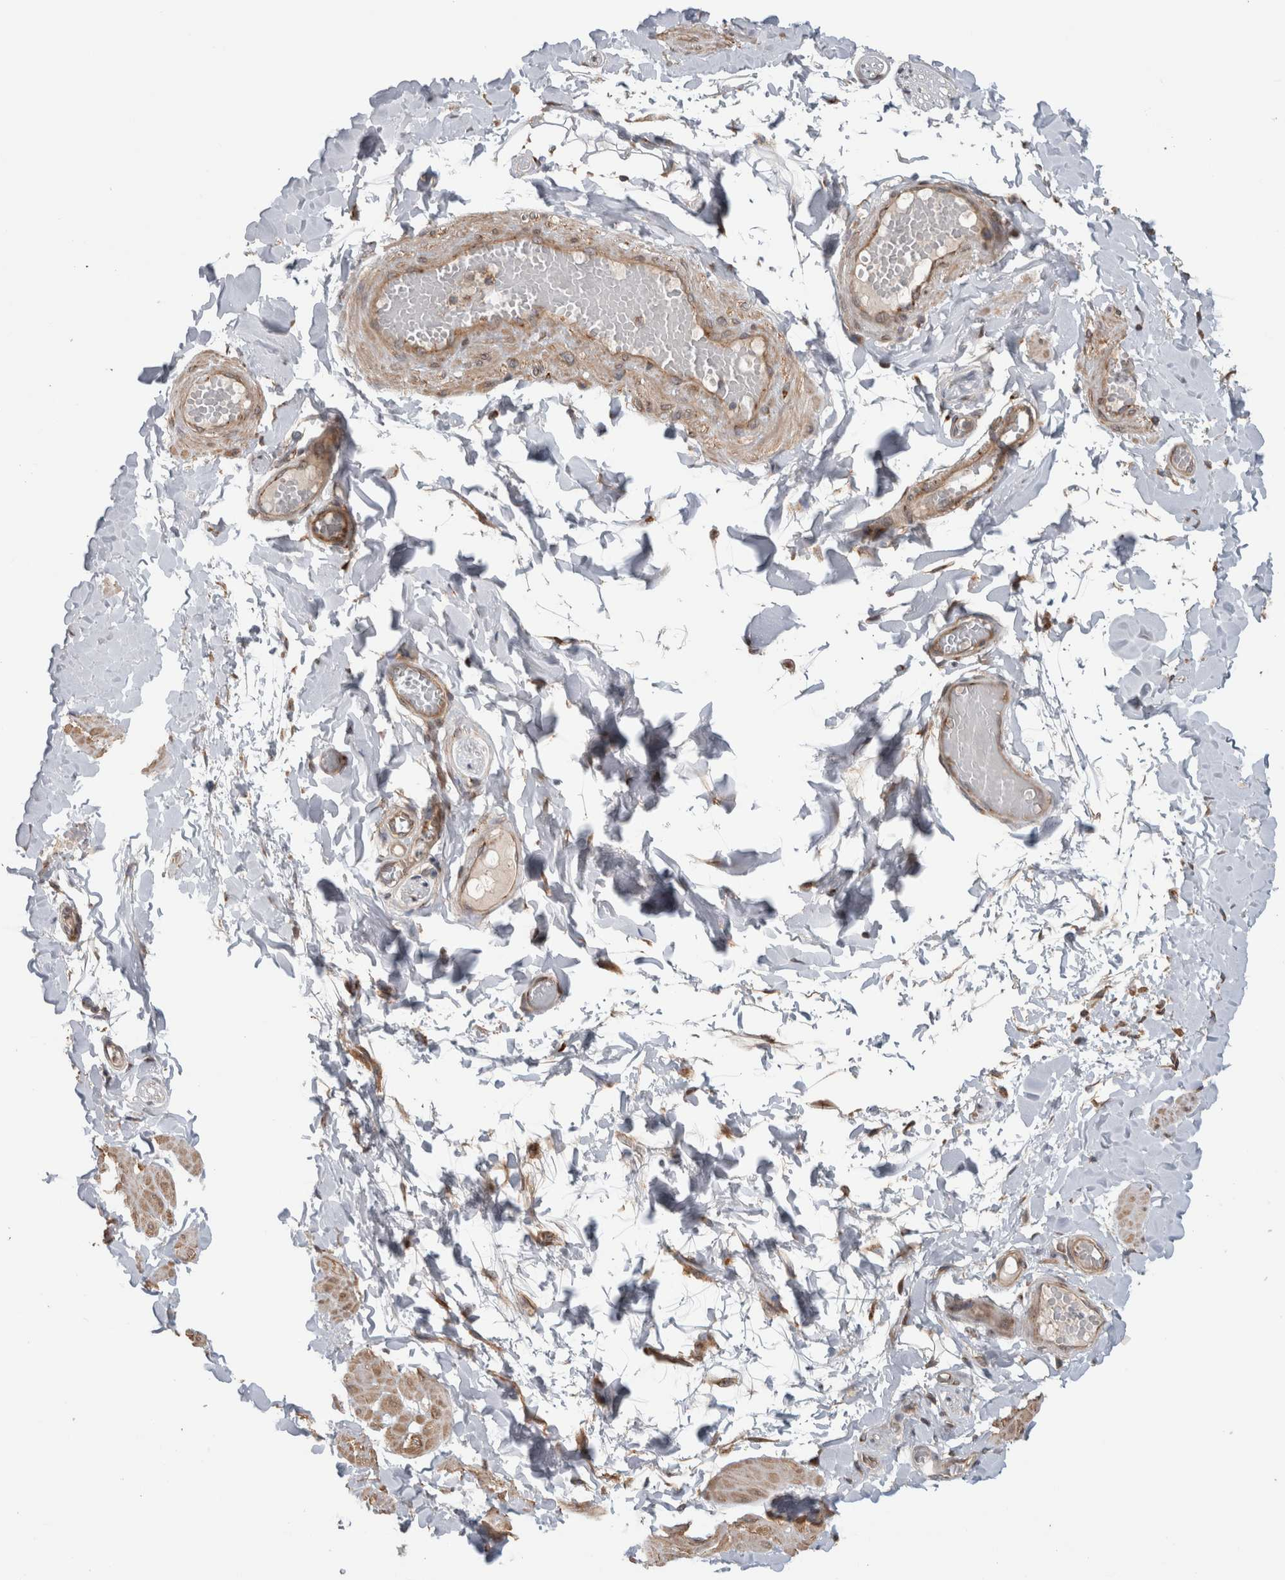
{"staining": {"intensity": "weak", "quantity": "<25%", "location": "cytoplasmic/membranous"}, "tissue": "adipose tissue", "cell_type": "Adipocytes", "image_type": "normal", "snomed": [{"axis": "morphology", "description": "Normal tissue, NOS"}, {"axis": "topography", "description": "Adipose tissue"}, {"axis": "topography", "description": "Vascular tissue"}, {"axis": "topography", "description": "Peripheral nerve tissue"}], "caption": "Adipocytes are negative for brown protein staining in normal adipose tissue. Brightfield microscopy of immunohistochemistry stained with DAB (3,3'-diaminobenzidine) (brown) and hematoxylin (blue), captured at high magnification.", "gene": "TRIM5", "patient": {"sex": "male", "age": 25}}